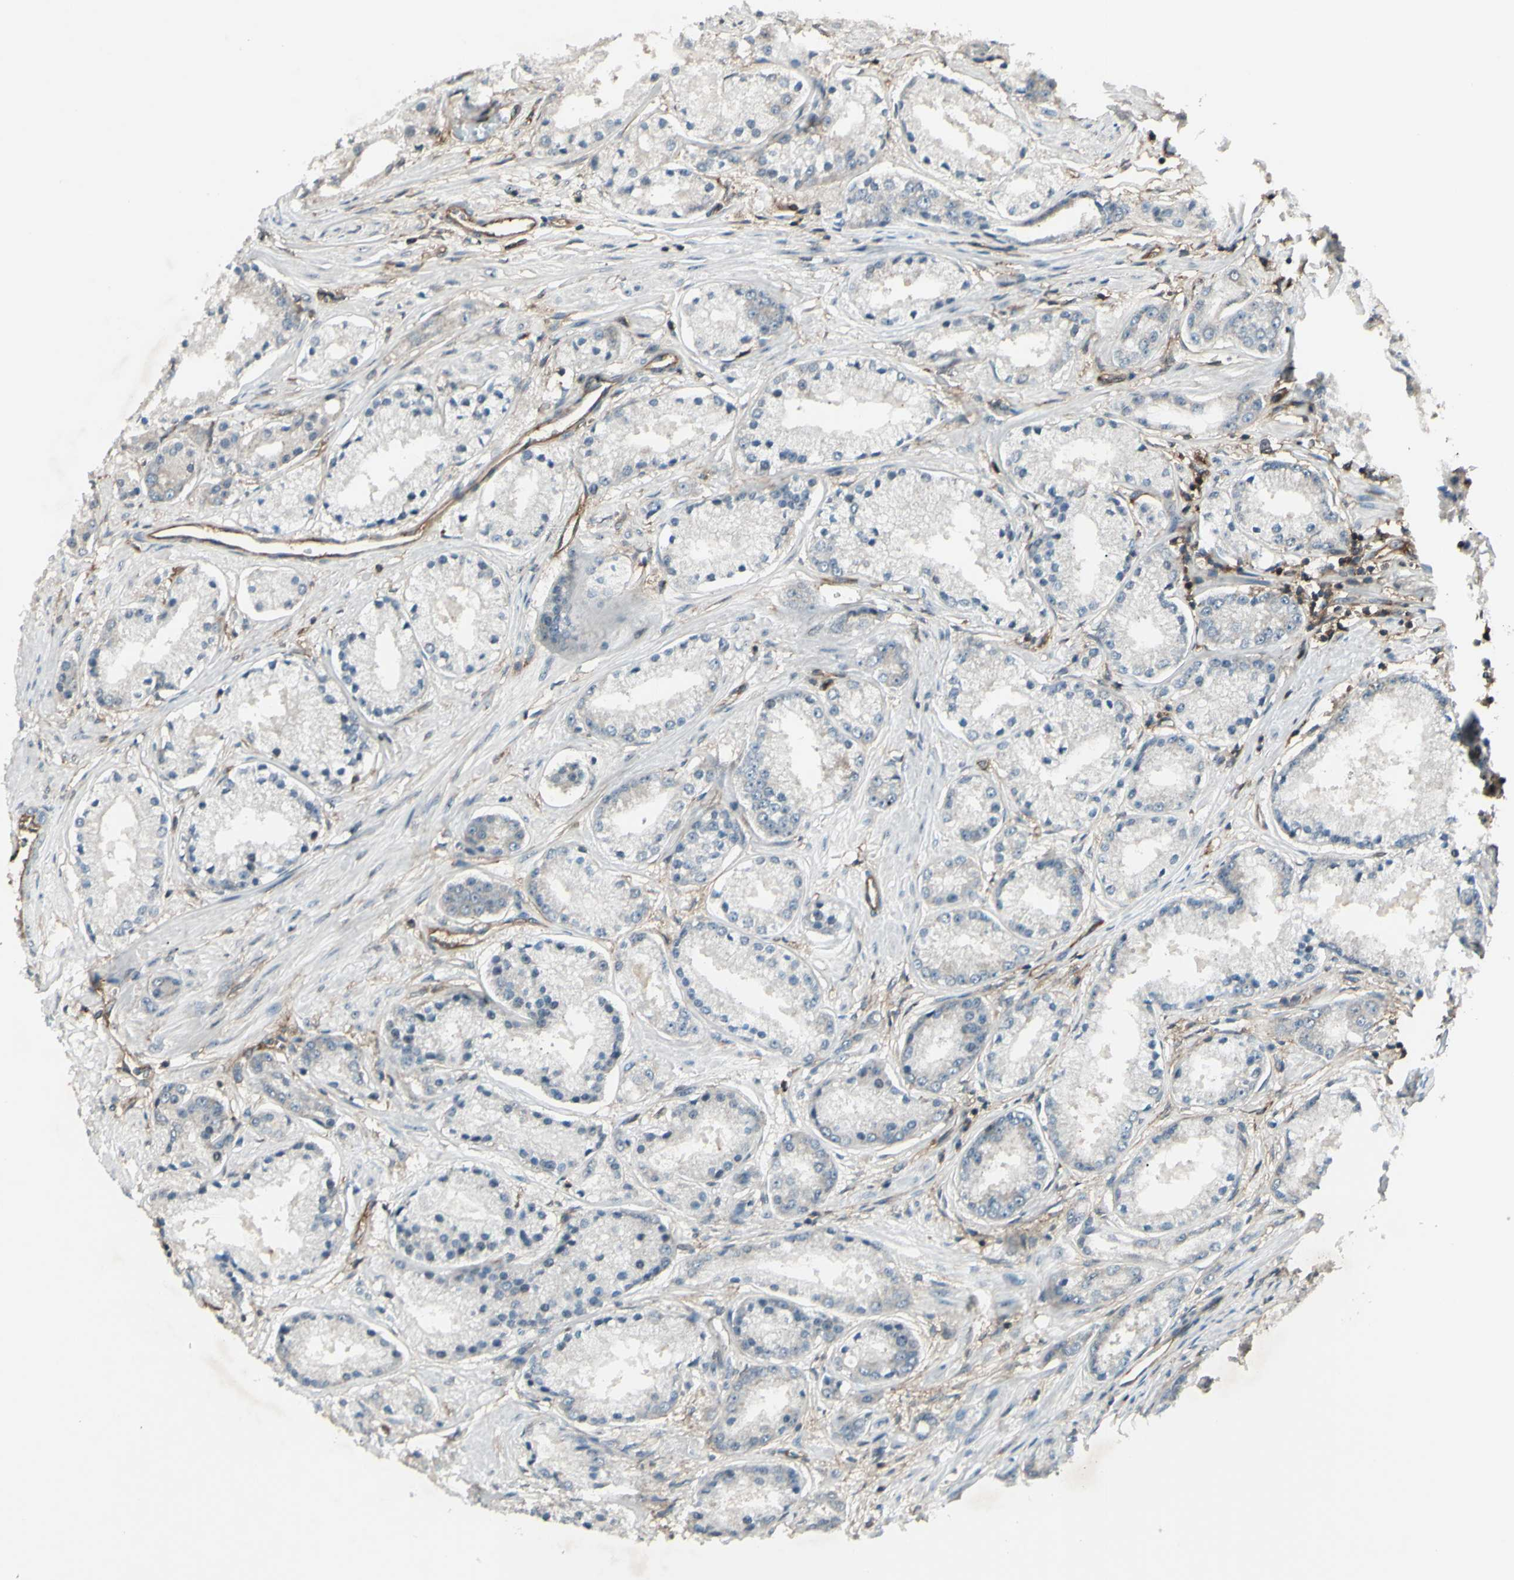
{"staining": {"intensity": "negative", "quantity": "none", "location": "none"}, "tissue": "prostate cancer", "cell_type": "Tumor cells", "image_type": "cancer", "snomed": [{"axis": "morphology", "description": "Adenocarcinoma, High grade"}, {"axis": "topography", "description": "Prostate"}], "caption": "Tumor cells are negative for protein expression in human prostate cancer.", "gene": "FXYD5", "patient": {"sex": "male", "age": 59}}